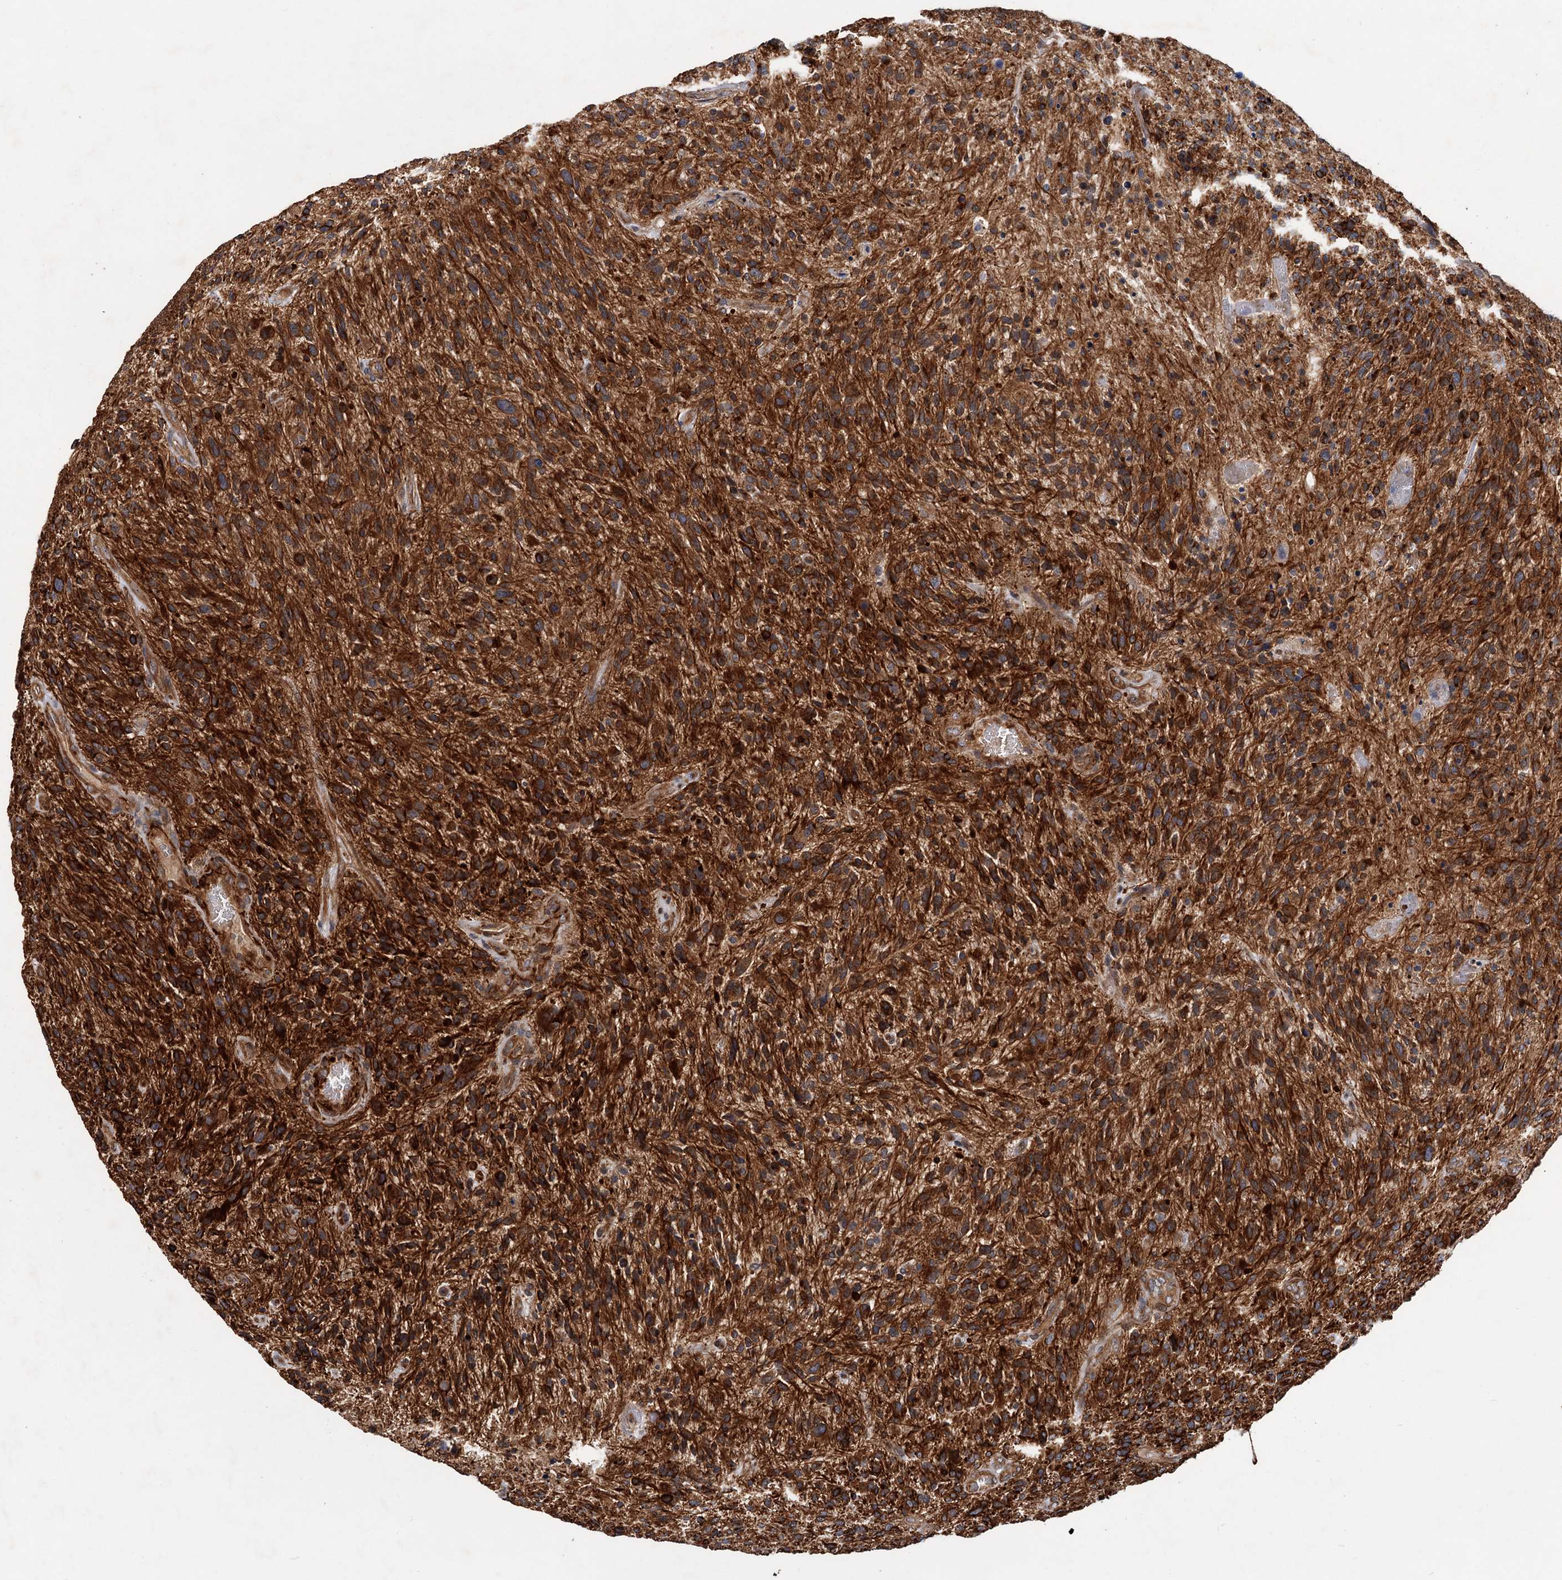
{"staining": {"intensity": "strong", "quantity": ">75%", "location": "cytoplasmic/membranous"}, "tissue": "glioma", "cell_type": "Tumor cells", "image_type": "cancer", "snomed": [{"axis": "morphology", "description": "Glioma, malignant, High grade"}, {"axis": "topography", "description": "Brain"}], "caption": "Protein staining exhibits strong cytoplasmic/membranous positivity in about >75% of tumor cells in high-grade glioma (malignant).", "gene": "PKN2", "patient": {"sex": "male", "age": 47}}